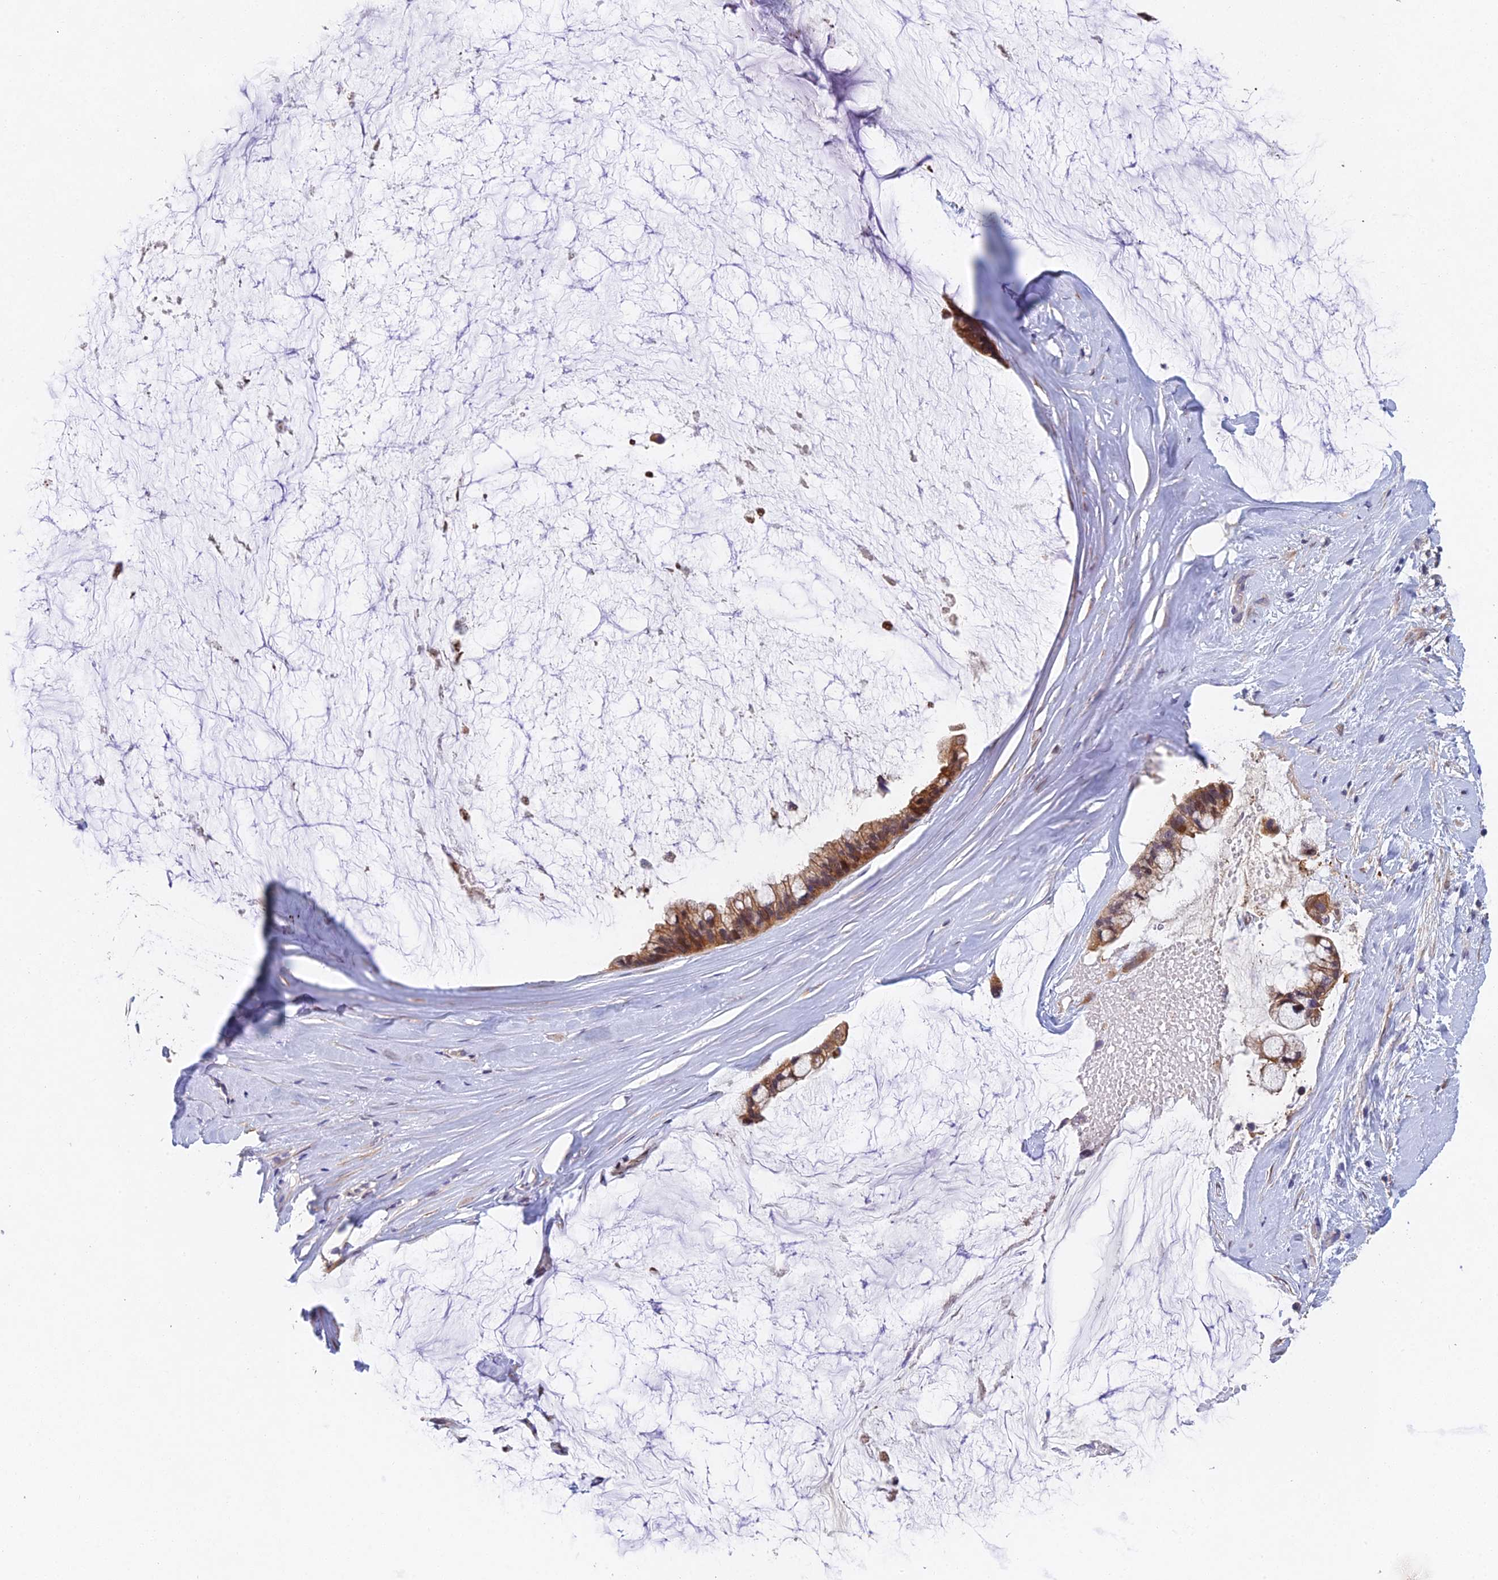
{"staining": {"intensity": "moderate", "quantity": ">75%", "location": "cytoplasmic/membranous"}, "tissue": "ovarian cancer", "cell_type": "Tumor cells", "image_type": "cancer", "snomed": [{"axis": "morphology", "description": "Cystadenocarcinoma, mucinous, NOS"}, {"axis": "topography", "description": "Ovary"}], "caption": "A brown stain highlights moderate cytoplasmic/membranous staining of a protein in mucinous cystadenocarcinoma (ovarian) tumor cells.", "gene": "NSMCE1", "patient": {"sex": "female", "age": 39}}